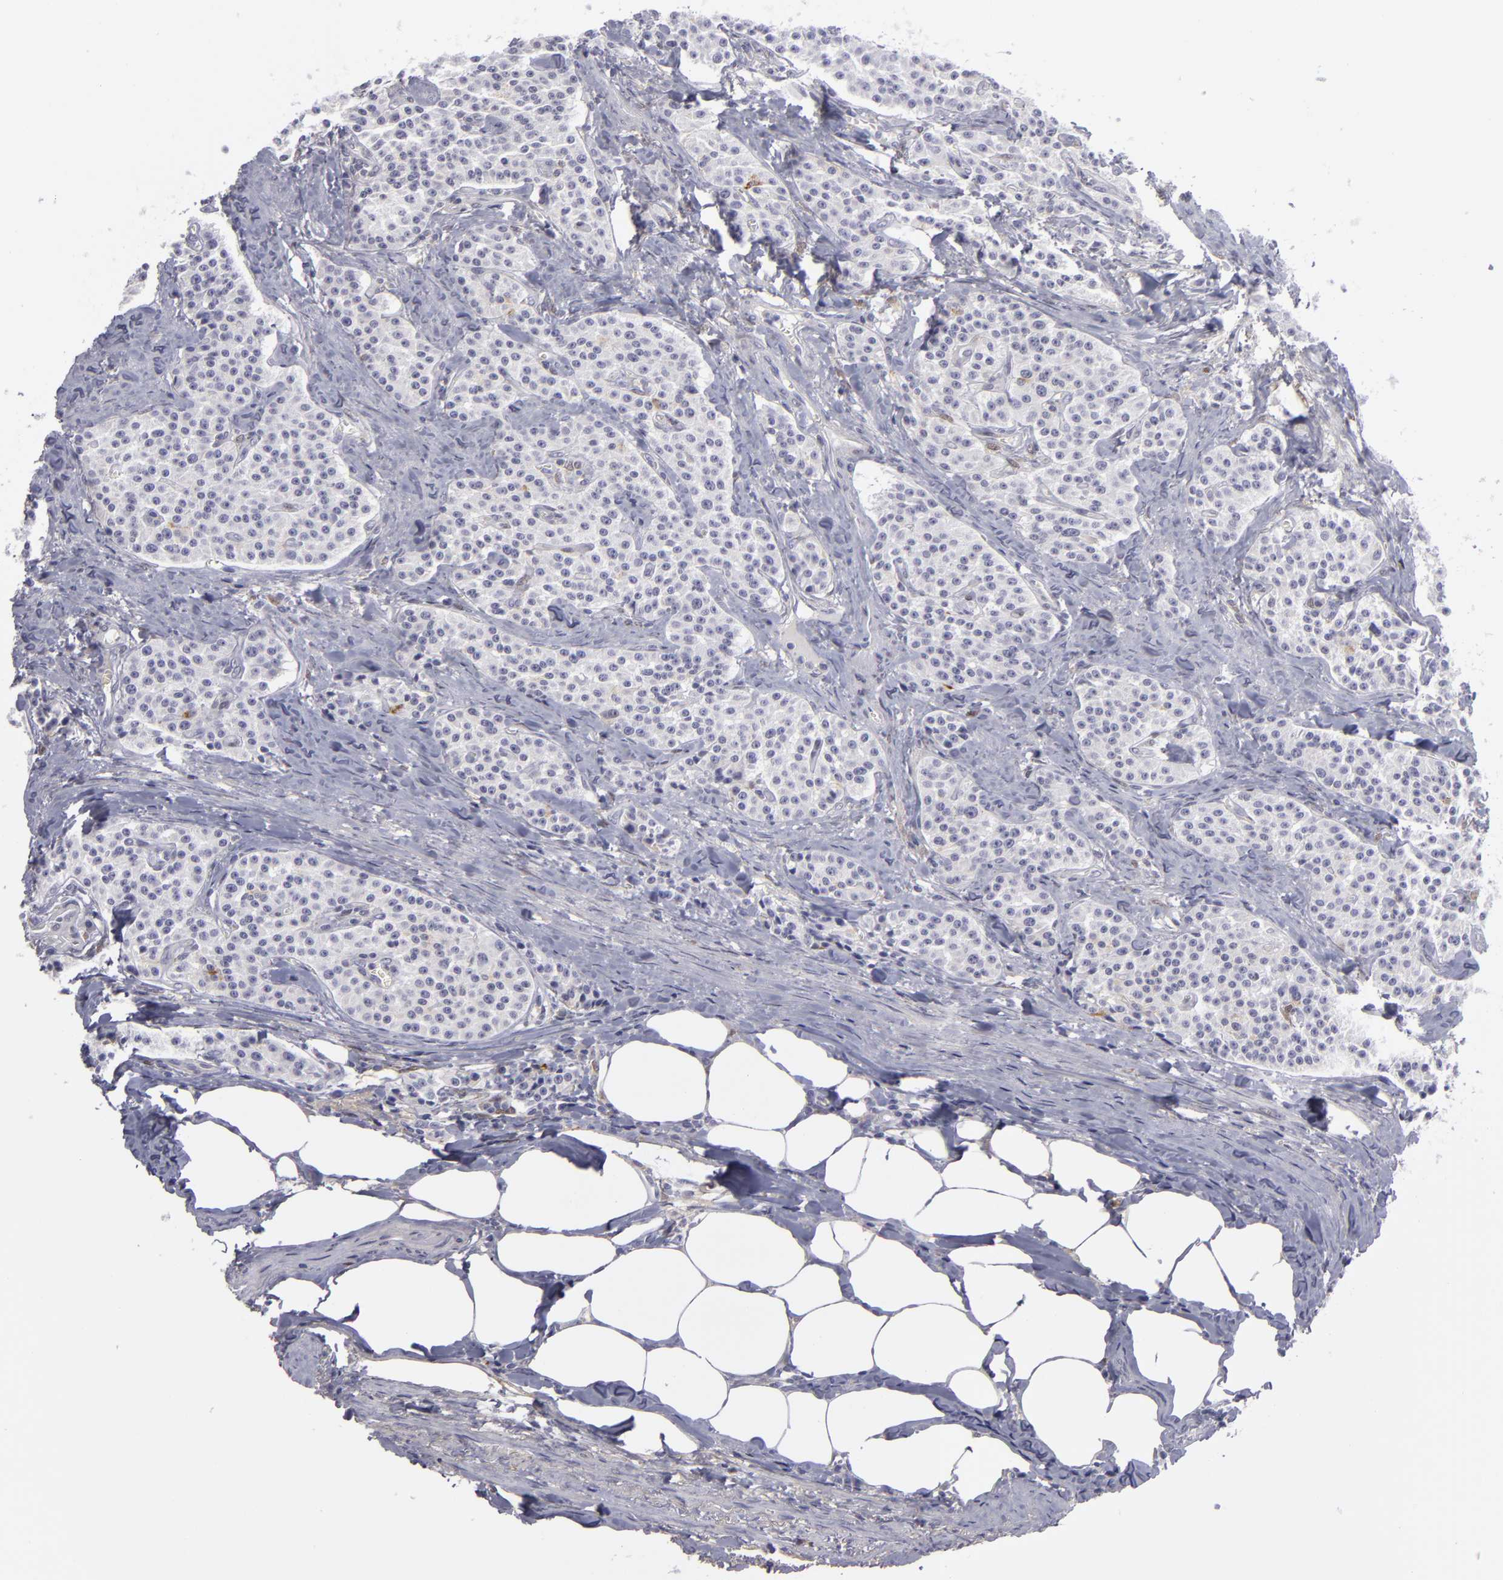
{"staining": {"intensity": "negative", "quantity": "none", "location": "none"}, "tissue": "carcinoid", "cell_type": "Tumor cells", "image_type": "cancer", "snomed": [{"axis": "morphology", "description": "Carcinoid, malignant, NOS"}, {"axis": "topography", "description": "Stomach"}], "caption": "Carcinoid was stained to show a protein in brown. There is no significant positivity in tumor cells.", "gene": "EFS", "patient": {"sex": "female", "age": 76}}